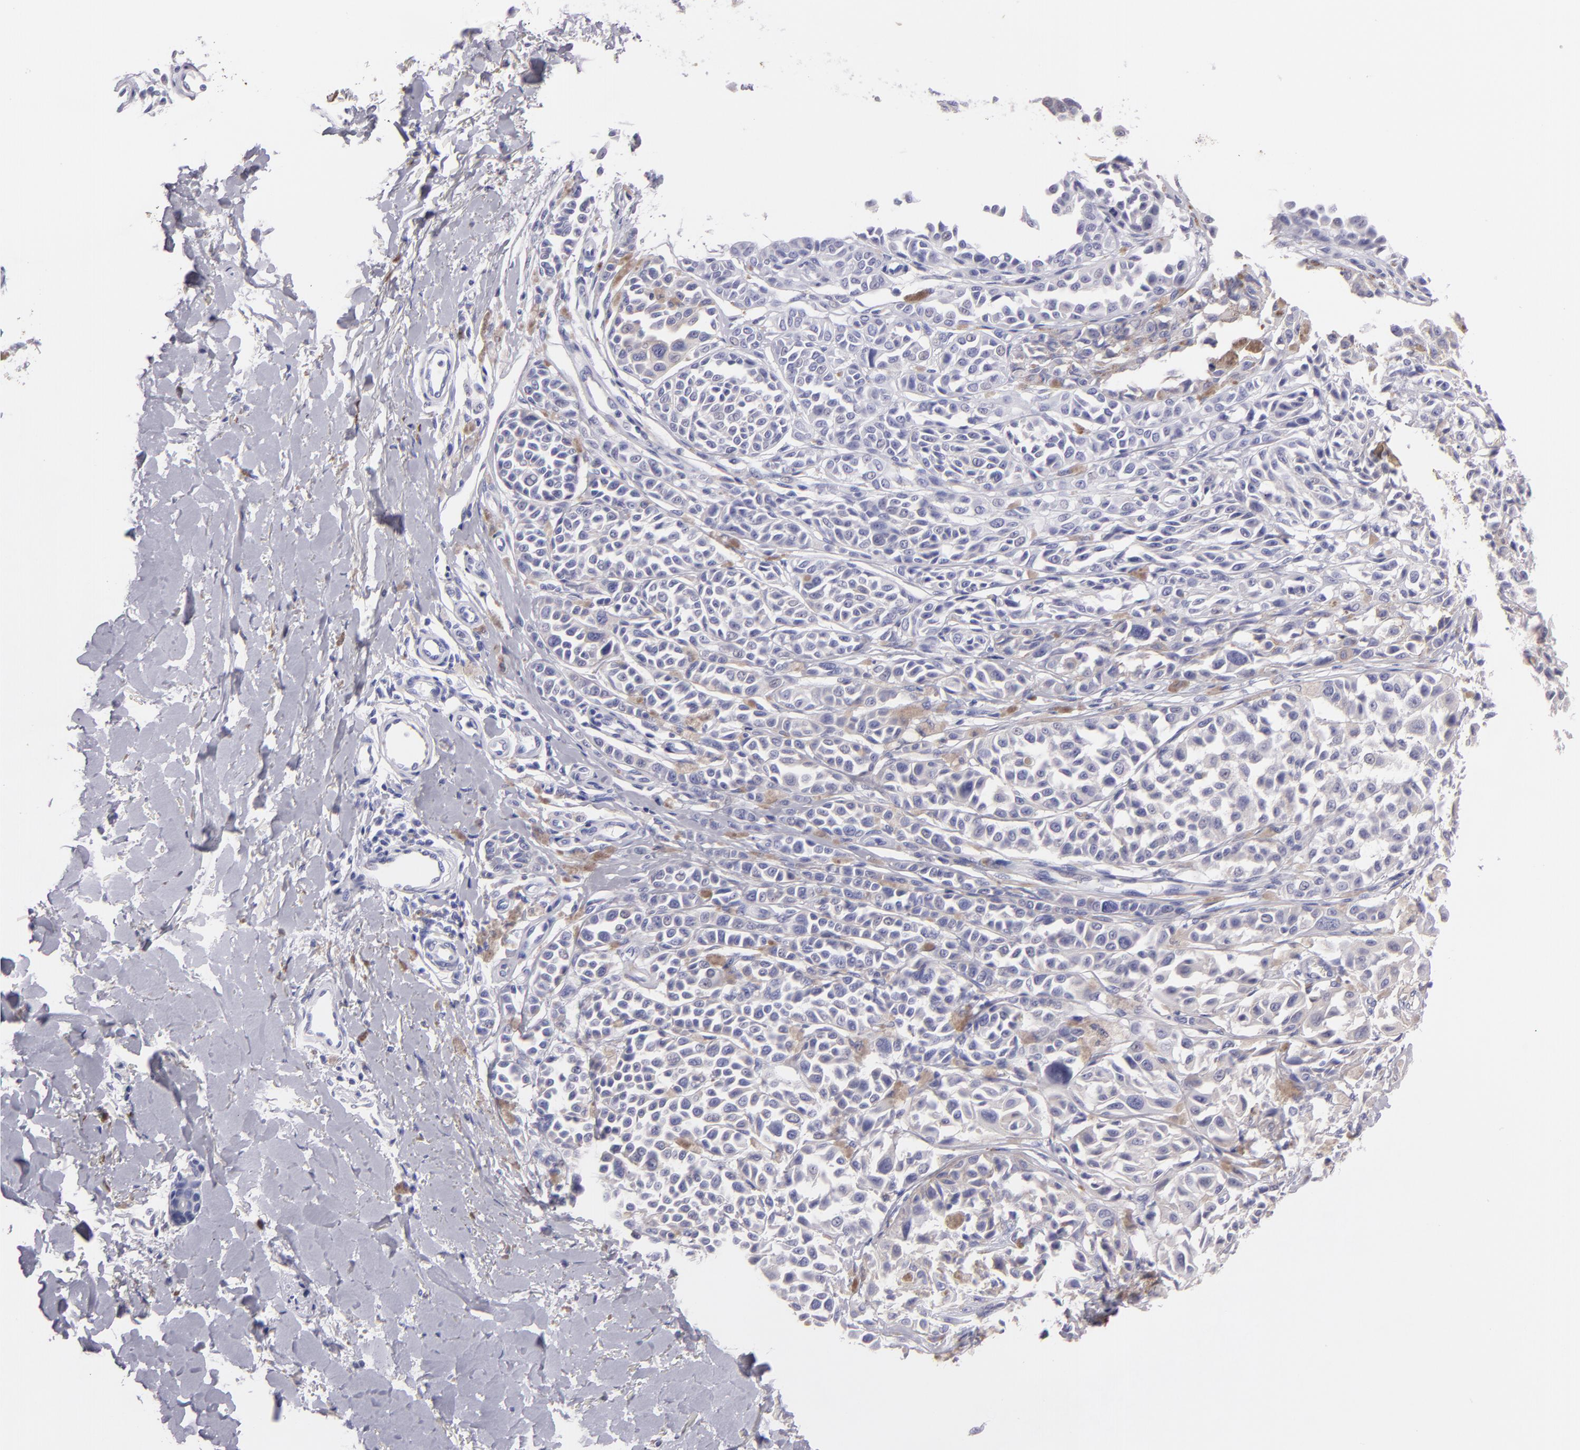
{"staining": {"intensity": "negative", "quantity": "none", "location": "none"}, "tissue": "melanoma", "cell_type": "Tumor cells", "image_type": "cancer", "snomed": [{"axis": "morphology", "description": "Malignant melanoma, NOS"}, {"axis": "topography", "description": "Skin"}], "caption": "High magnification brightfield microscopy of melanoma stained with DAB (brown) and counterstained with hematoxylin (blue): tumor cells show no significant staining.", "gene": "MUC5AC", "patient": {"sex": "female", "age": 38}}